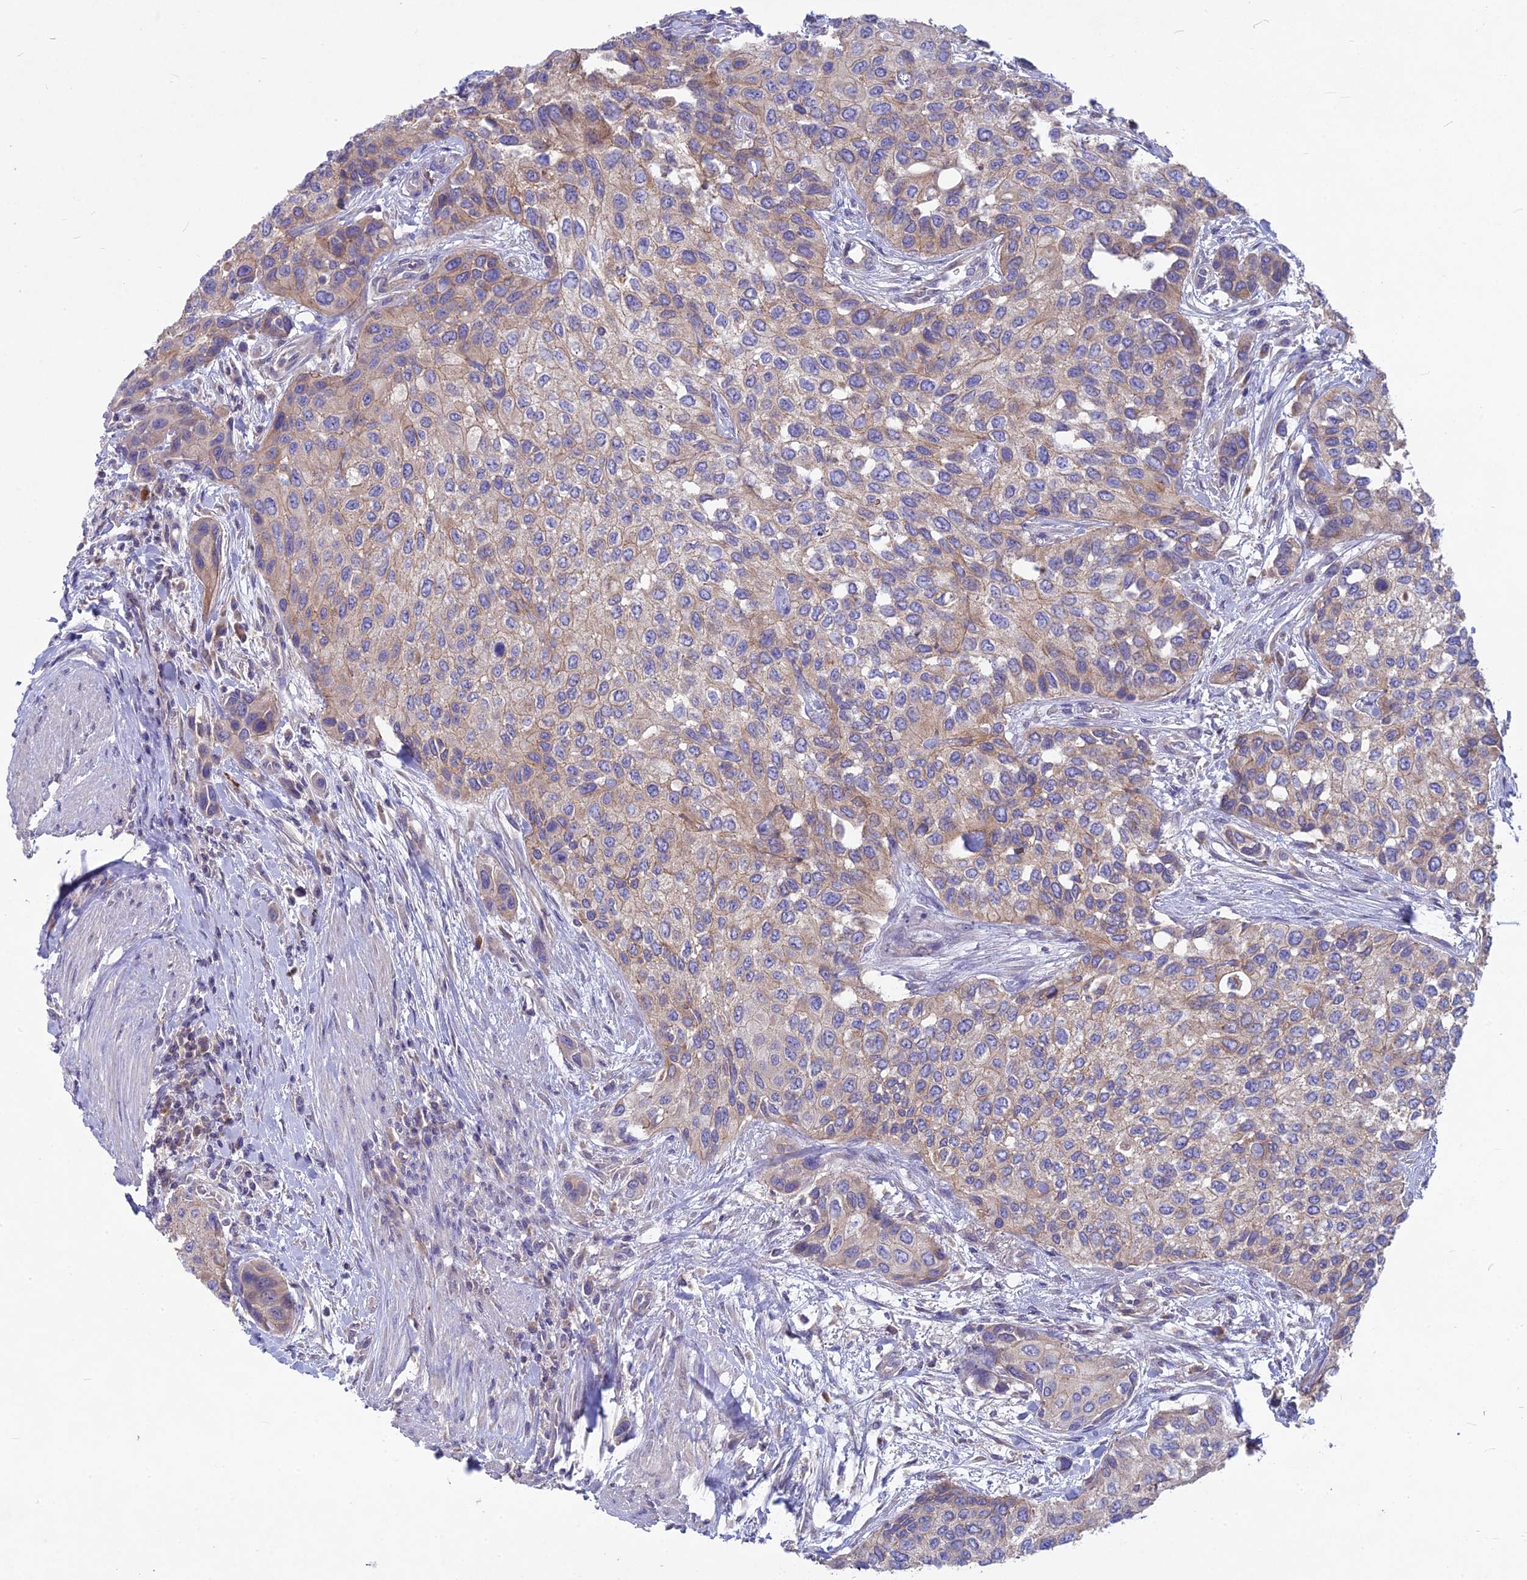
{"staining": {"intensity": "weak", "quantity": "25%-75%", "location": "cytoplasmic/membranous"}, "tissue": "urothelial cancer", "cell_type": "Tumor cells", "image_type": "cancer", "snomed": [{"axis": "morphology", "description": "Normal tissue, NOS"}, {"axis": "morphology", "description": "Urothelial carcinoma, High grade"}, {"axis": "topography", "description": "Vascular tissue"}, {"axis": "topography", "description": "Urinary bladder"}], "caption": "Urothelial cancer stained with DAB IHC displays low levels of weak cytoplasmic/membranous positivity in approximately 25%-75% of tumor cells. Immunohistochemistry (ihc) stains the protein of interest in brown and the nuclei are stained blue.", "gene": "PZP", "patient": {"sex": "female", "age": 56}}